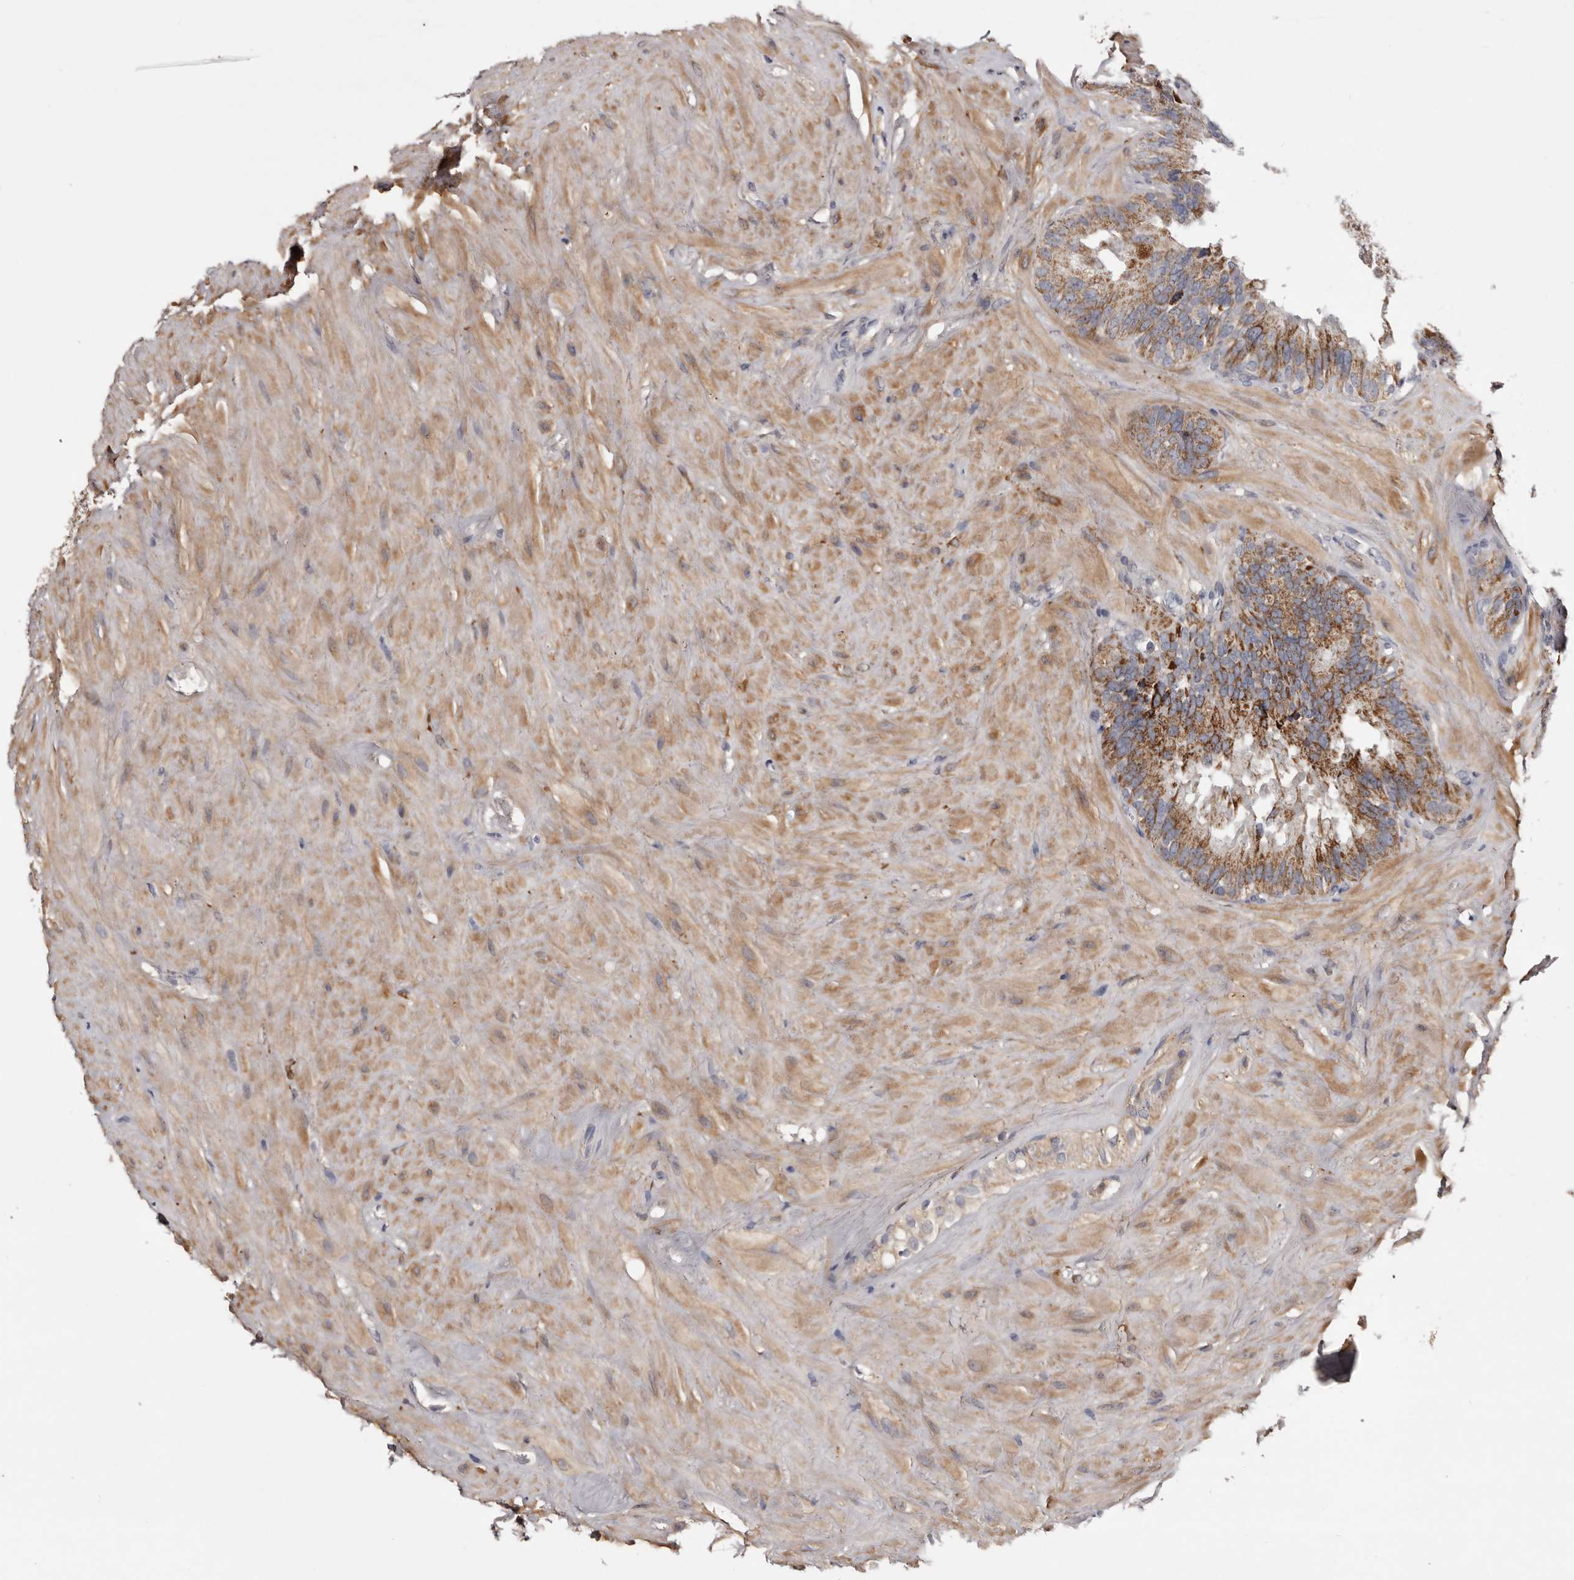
{"staining": {"intensity": "moderate", "quantity": ">75%", "location": "cytoplasmic/membranous"}, "tissue": "seminal vesicle", "cell_type": "Glandular cells", "image_type": "normal", "snomed": [{"axis": "morphology", "description": "Normal tissue, NOS"}, {"axis": "topography", "description": "Seminal veicle"}], "caption": "Moderate cytoplasmic/membranous staining is present in approximately >75% of glandular cells in unremarkable seminal vesicle.", "gene": "CYP1B1", "patient": {"sex": "male", "age": 80}}